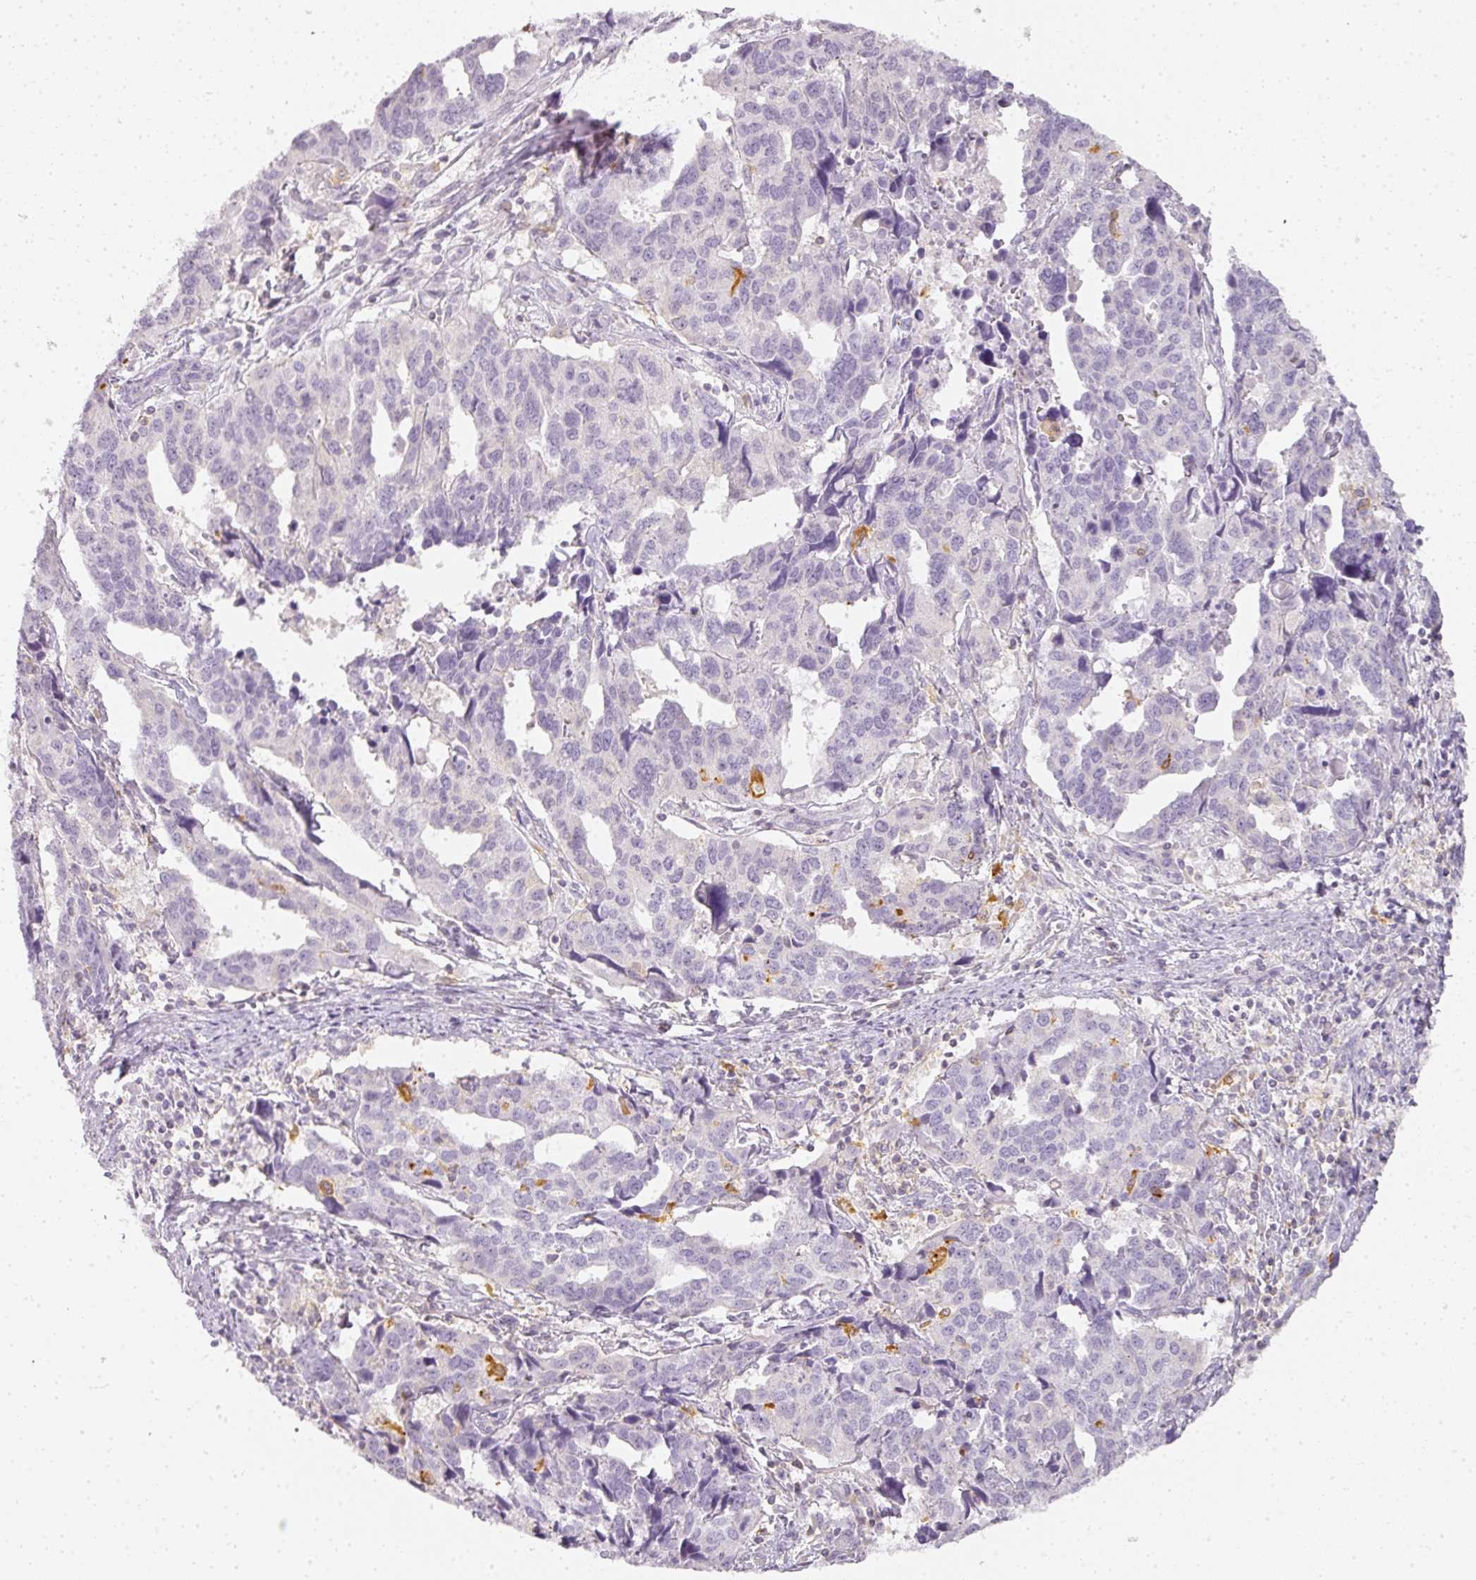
{"staining": {"intensity": "negative", "quantity": "none", "location": "none"}, "tissue": "endometrial cancer", "cell_type": "Tumor cells", "image_type": "cancer", "snomed": [{"axis": "morphology", "description": "Adenocarcinoma, NOS"}, {"axis": "topography", "description": "Endometrium"}], "caption": "The immunohistochemistry (IHC) photomicrograph has no significant positivity in tumor cells of endometrial cancer tissue.", "gene": "TMEM42", "patient": {"sex": "female", "age": 73}}